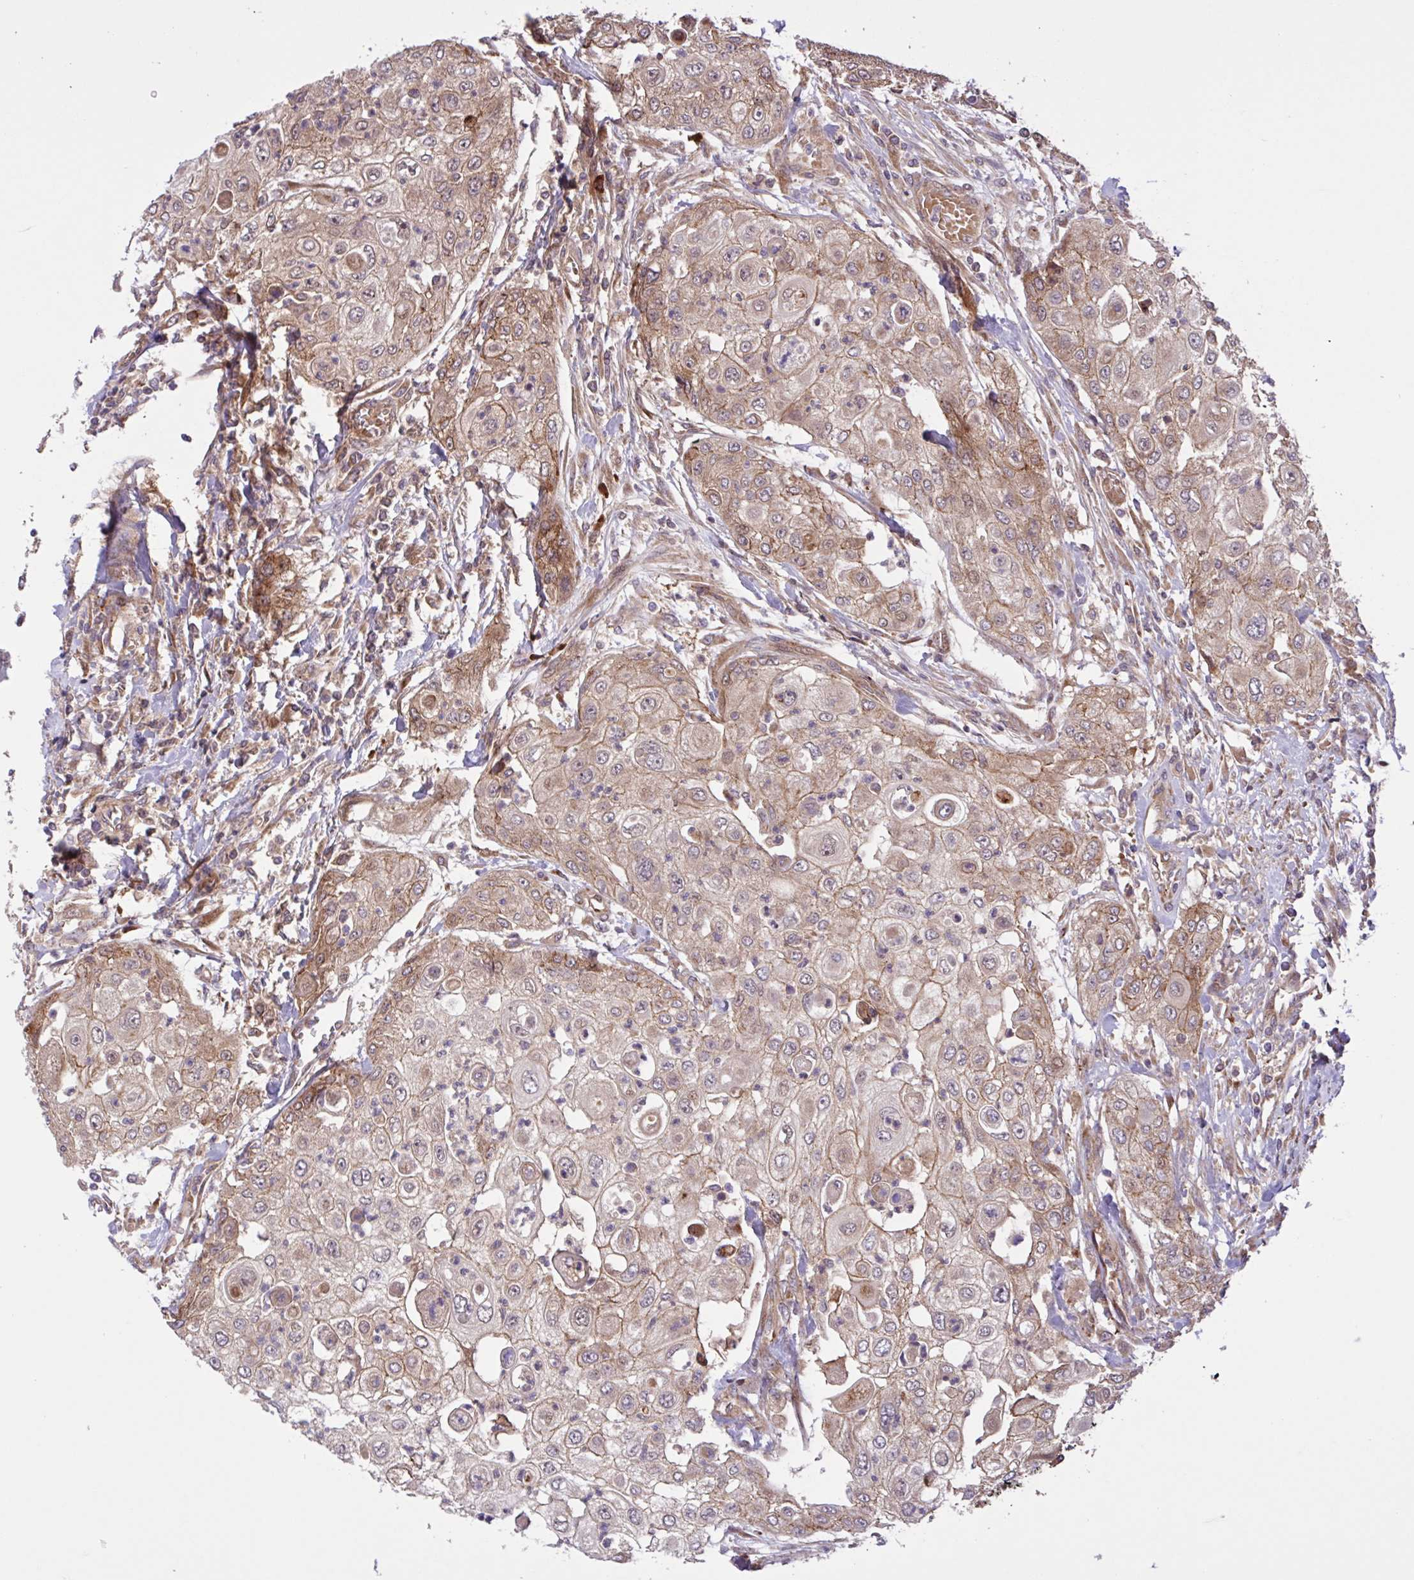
{"staining": {"intensity": "weak", "quantity": ">75%", "location": "cytoplasmic/membranous"}, "tissue": "urothelial cancer", "cell_type": "Tumor cells", "image_type": "cancer", "snomed": [{"axis": "morphology", "description": "Urothelial carcinoma, High grade"}, {"axis": "topography", "description": "Urinary bladder"}], "caption": "Immunohistochemical staining of urothelial cancer shows low levels of weak cytoplasmic/membranous protein staining in approximately >75% of tumor cells. (Stains: DAB (3,3'-diaminobenzidine) in brown, nuclei in blue, Microscopy: brightfield microscopy at high magnification).", "gene": "INTS10", "patient": {"sex": "female", "age": 79}}